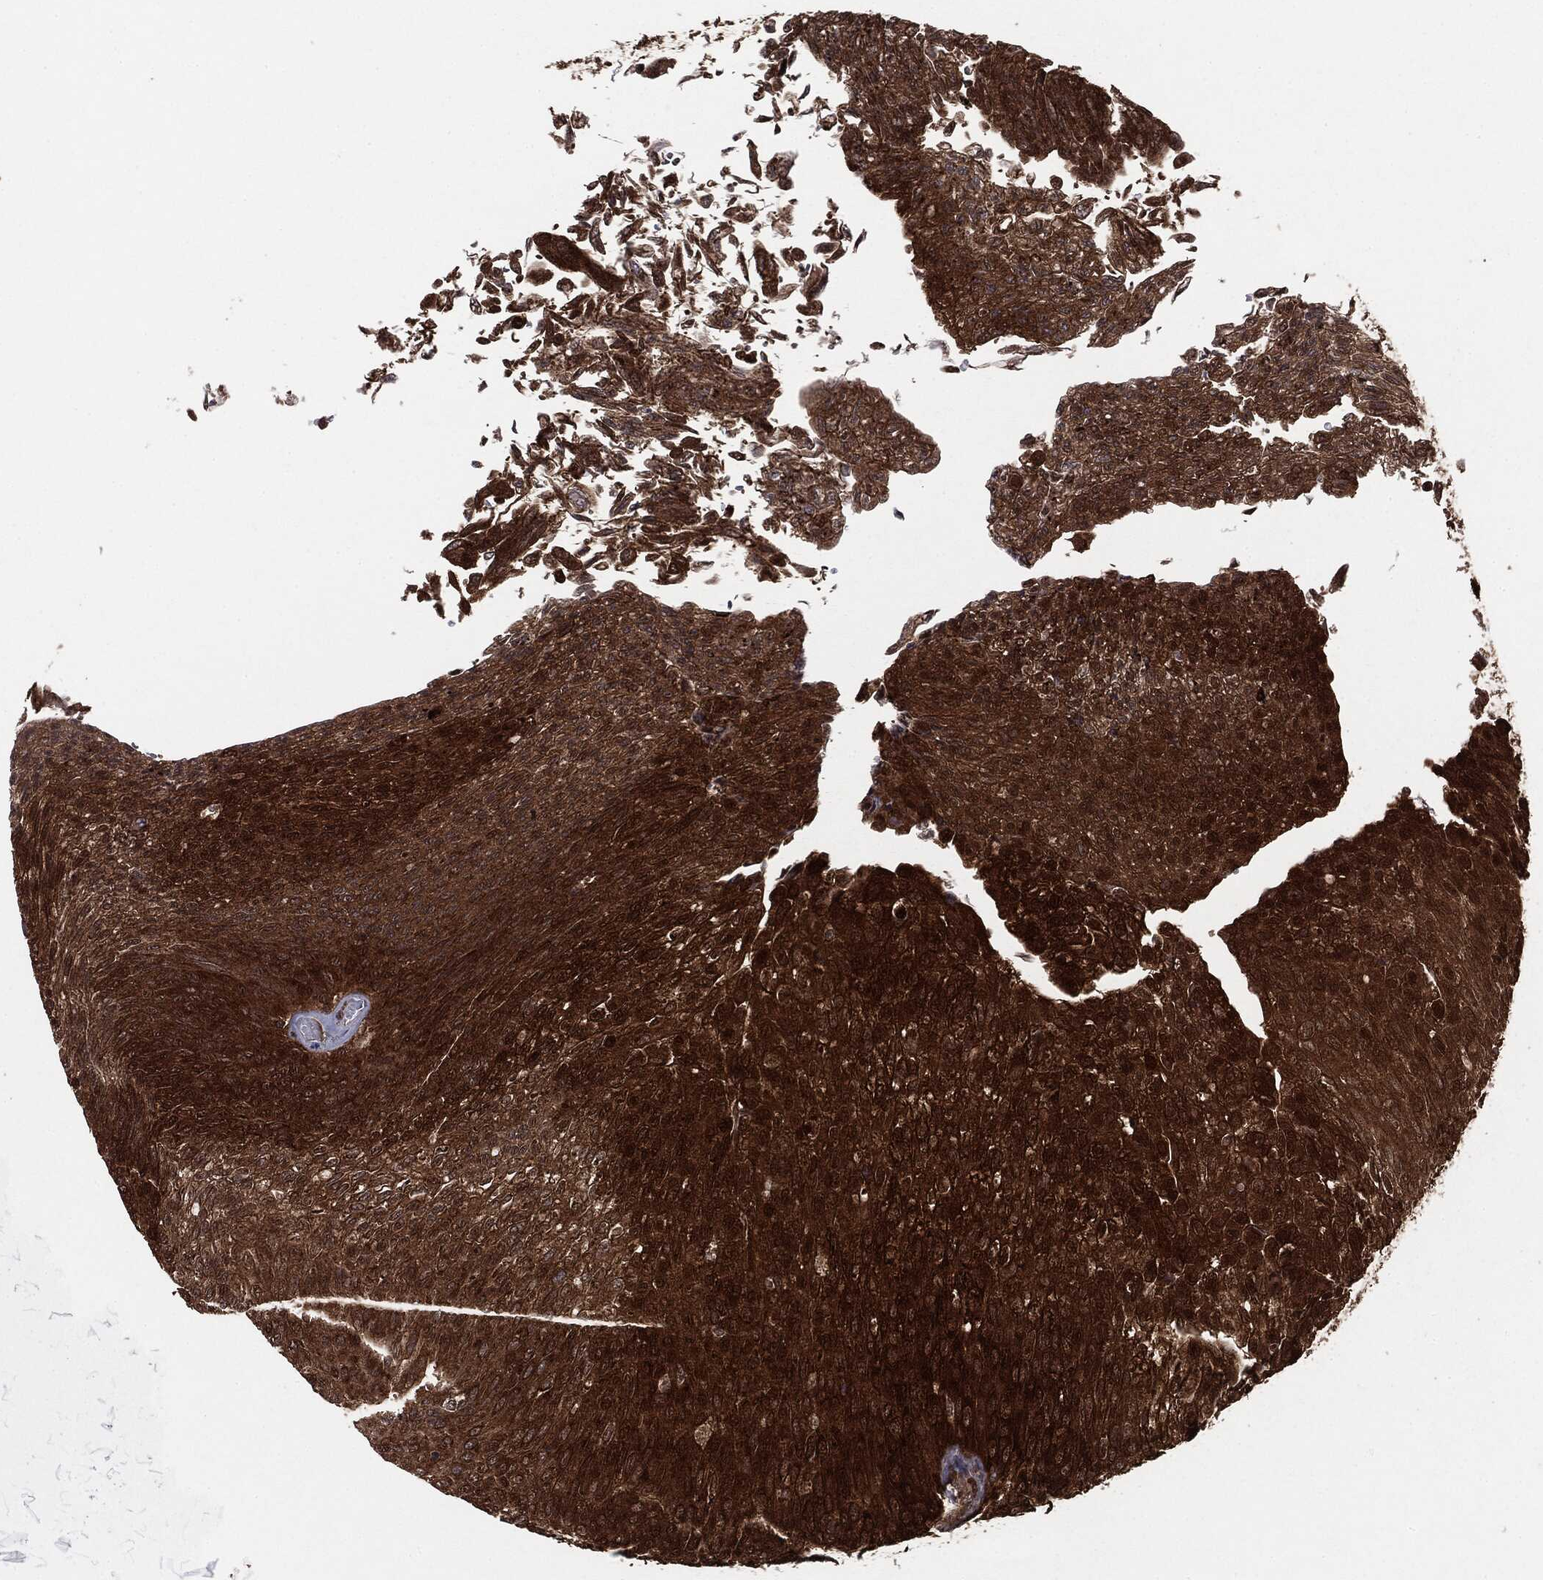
{"staining": {"intensity": "strong", "quantity": ">75%", "location": "cytoplasmic/membranous"}, "tissue": "urothelial cancer", "cell_type": "Tumor cells", "image_type": "cancer", "snomed": [{"axis": "morphology", "description": "Urothelial carcinoma, Low grade"}, {"axis": "topography", "description": "Ureter, NOS"}, {"axis": "topography", "description": "Urinary bladder"}], "caption": "Immunohistochemistry (IHC) (DAB (3,3'-diaminobenzidine)) staining of urothelial cancer demonstrates strong cytoplasmic/membranous protein positivity in about >75% of tumor cells.", "gene": "NME1", "patient": {"sex": "male", "age": 78}}